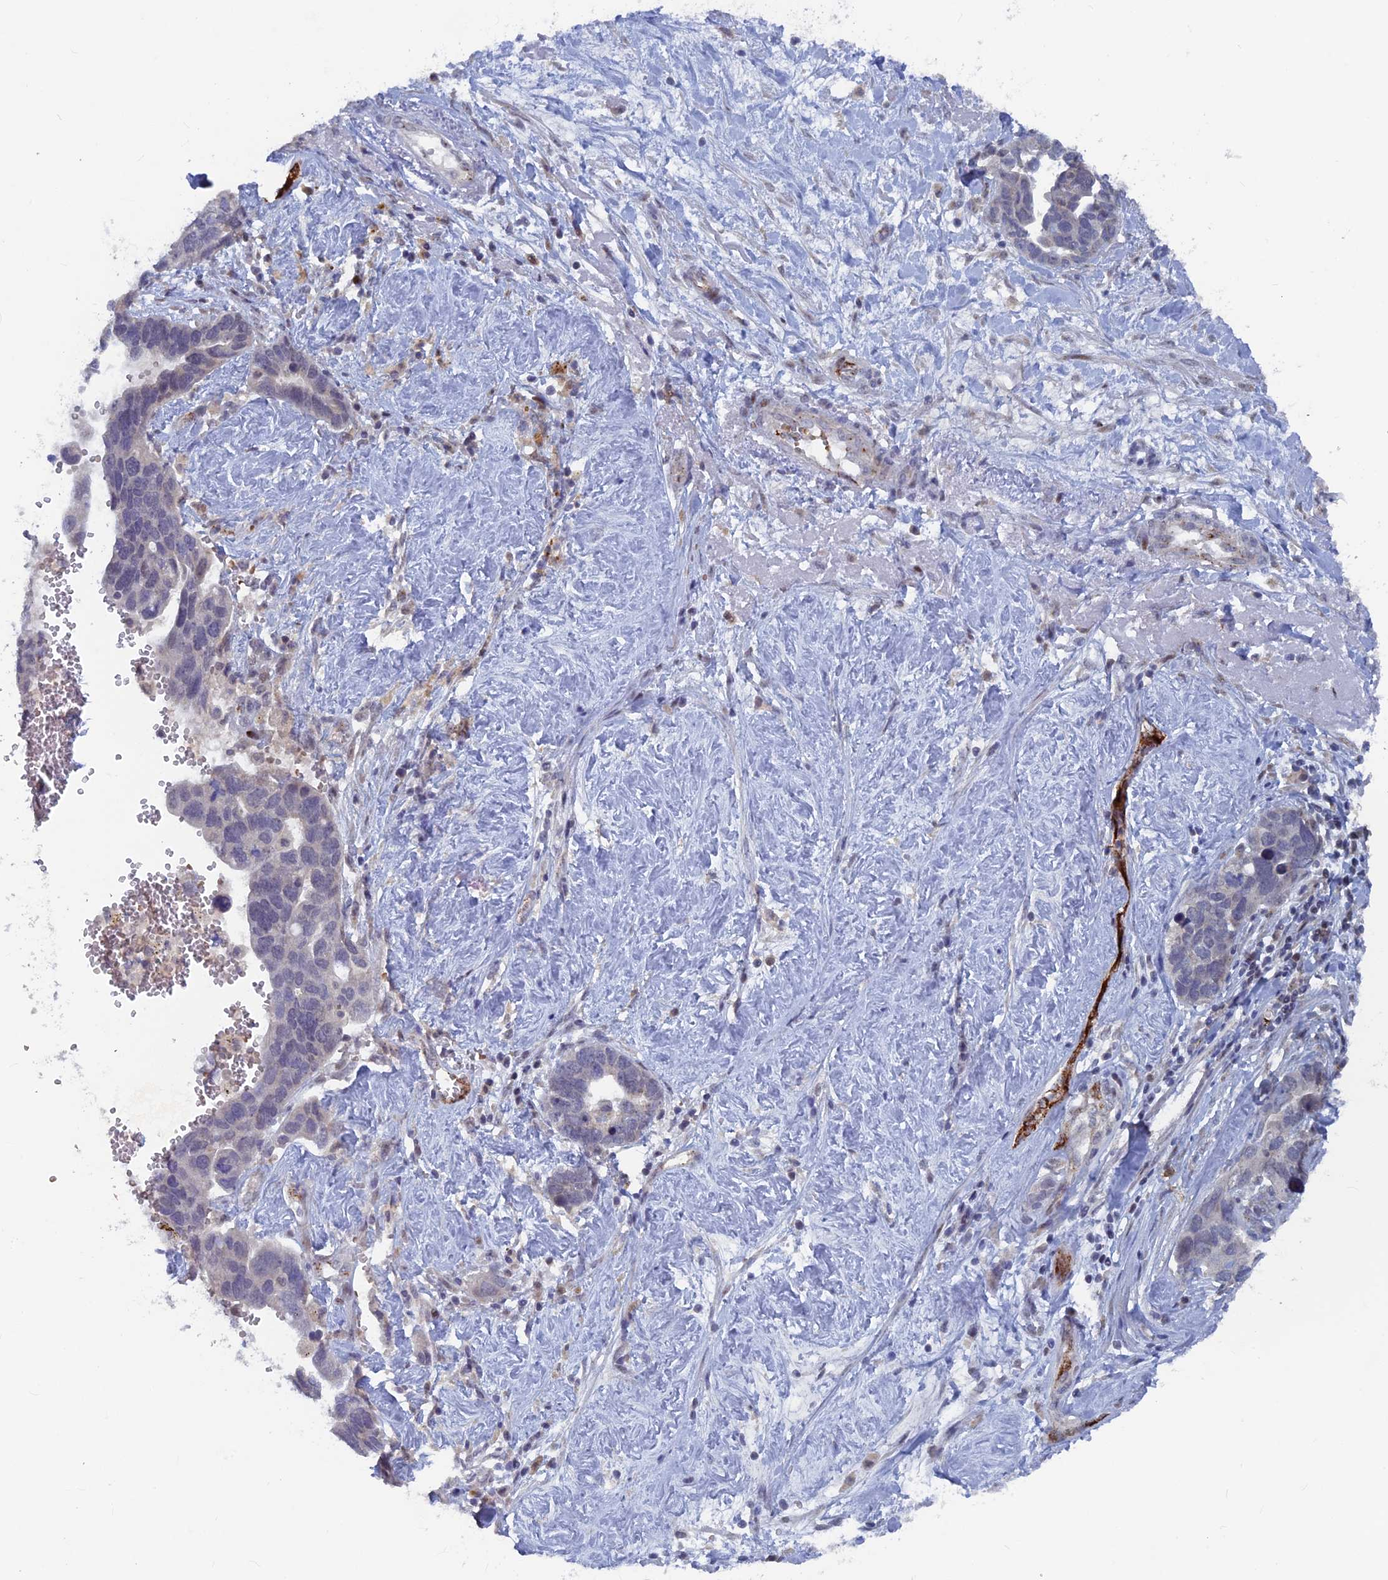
{"staining": {"intensity": "negative", "quantity": "none", "location": "none"}, "tissue": "ovarian cancer", "cell_type": "Tumor cells", "image_type": "cancer", "snomed": [{"axis": "morphology", "description": "Cystadenocarcinoma, serous, NOS"}, {"axis": "topography", "description": "Ovary"}], "caption": "The immunohistochemistry photomicrograph has no significant positivity in tumor cells of ovarian cancer tissue.", "gene": "SH3D21", "patient": {"sex": "female", "age": 54}}